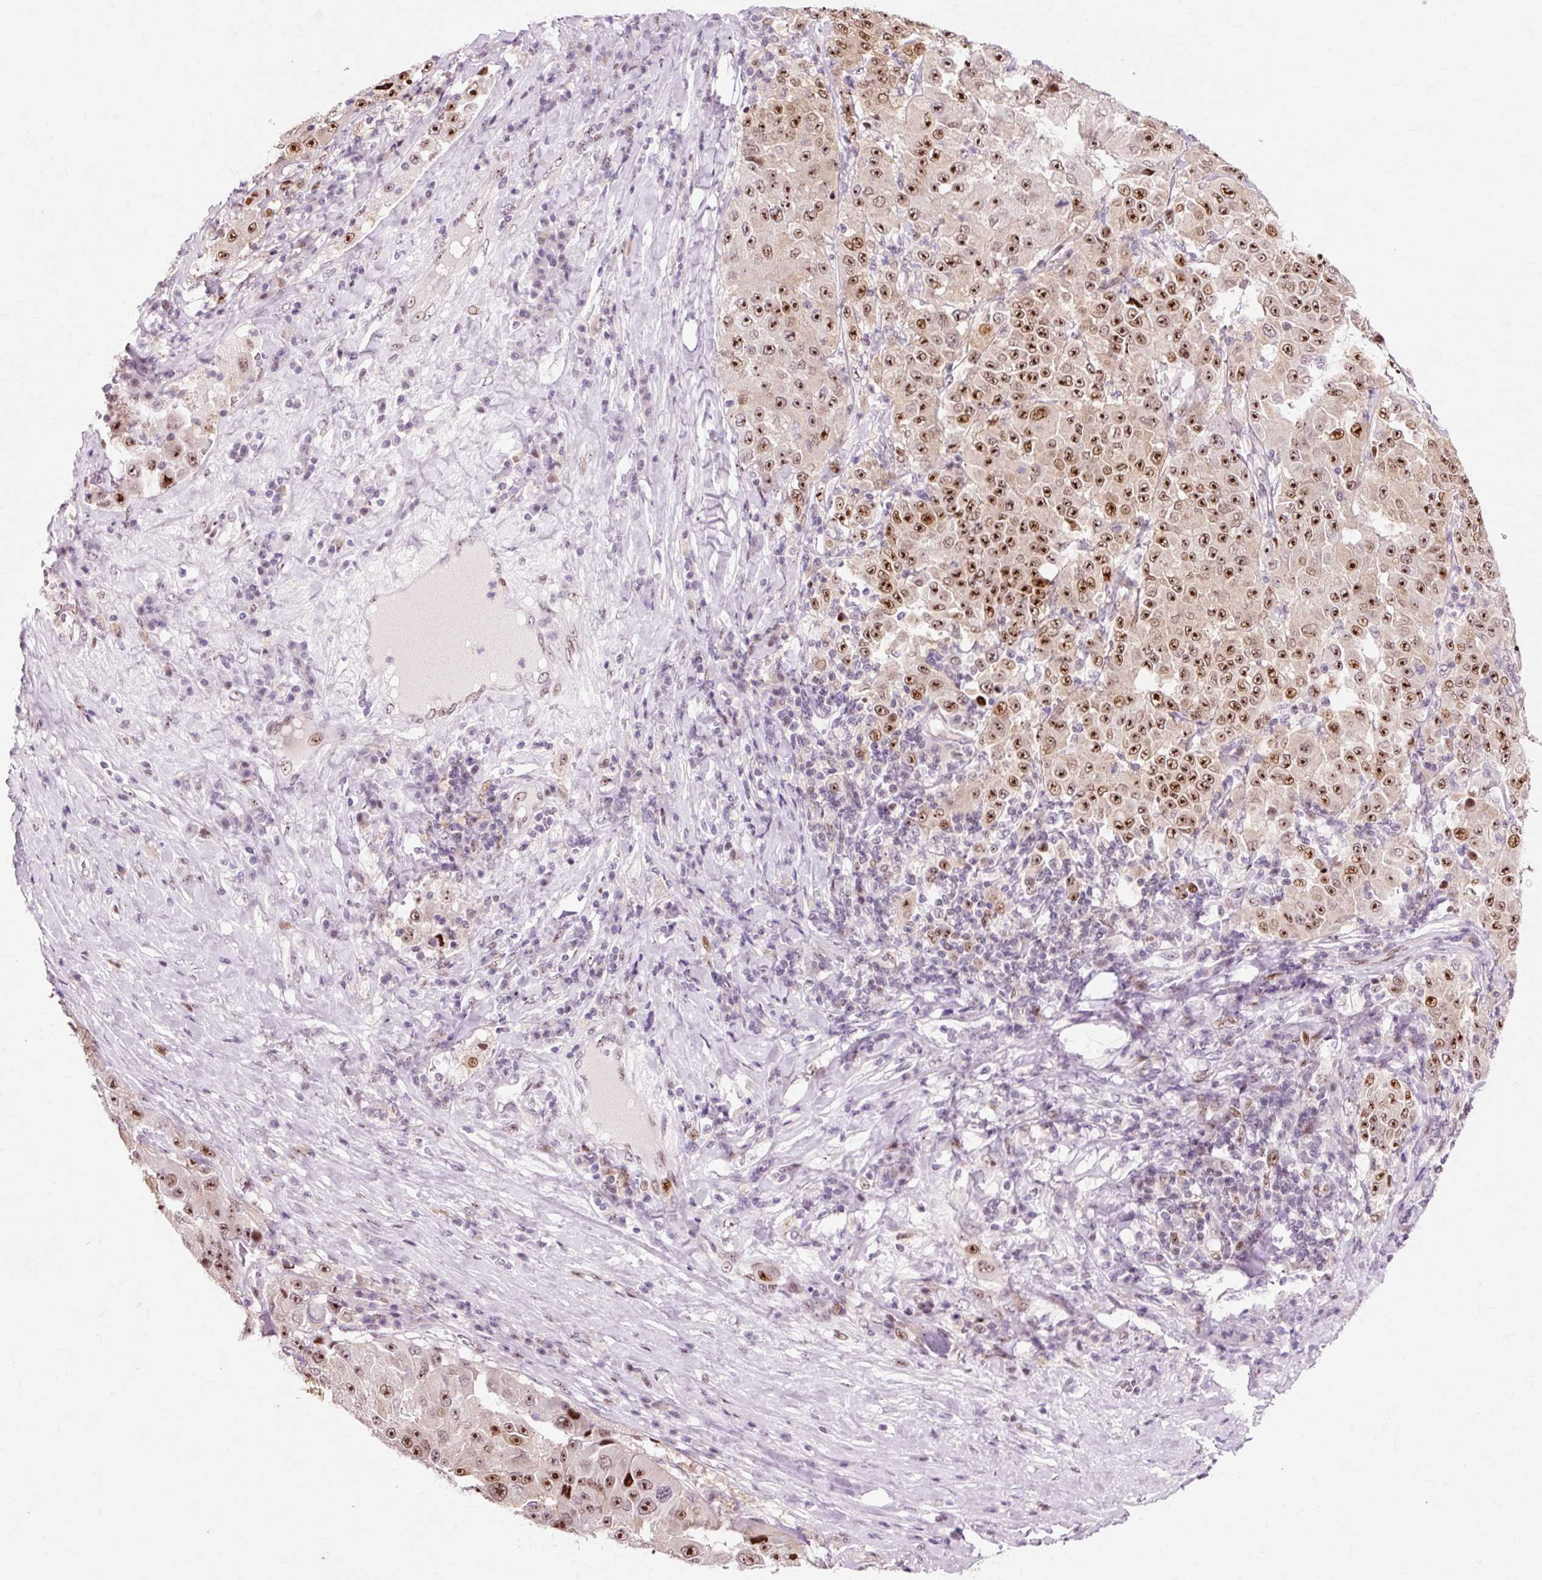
{"staining": {"intensity": "strong", "quantity": ">75%", "location": "nuclear"}, "tissue": "melanoma", "cell_type": "Tumor cells", "image_type": "cancer", "snomed": [{"axis": "morphology", "description": "Malignant melanoma, Metastatic site"}, {"axis": "topography", "description": "Lymph node"}], "caption": "Melanoma stained for a protein (brown) demonstrates strong nuclear positive expression in about >75% of tumor cells.", "gene": "MACROD2", "patient": {"sex": "male", "age": 62}}